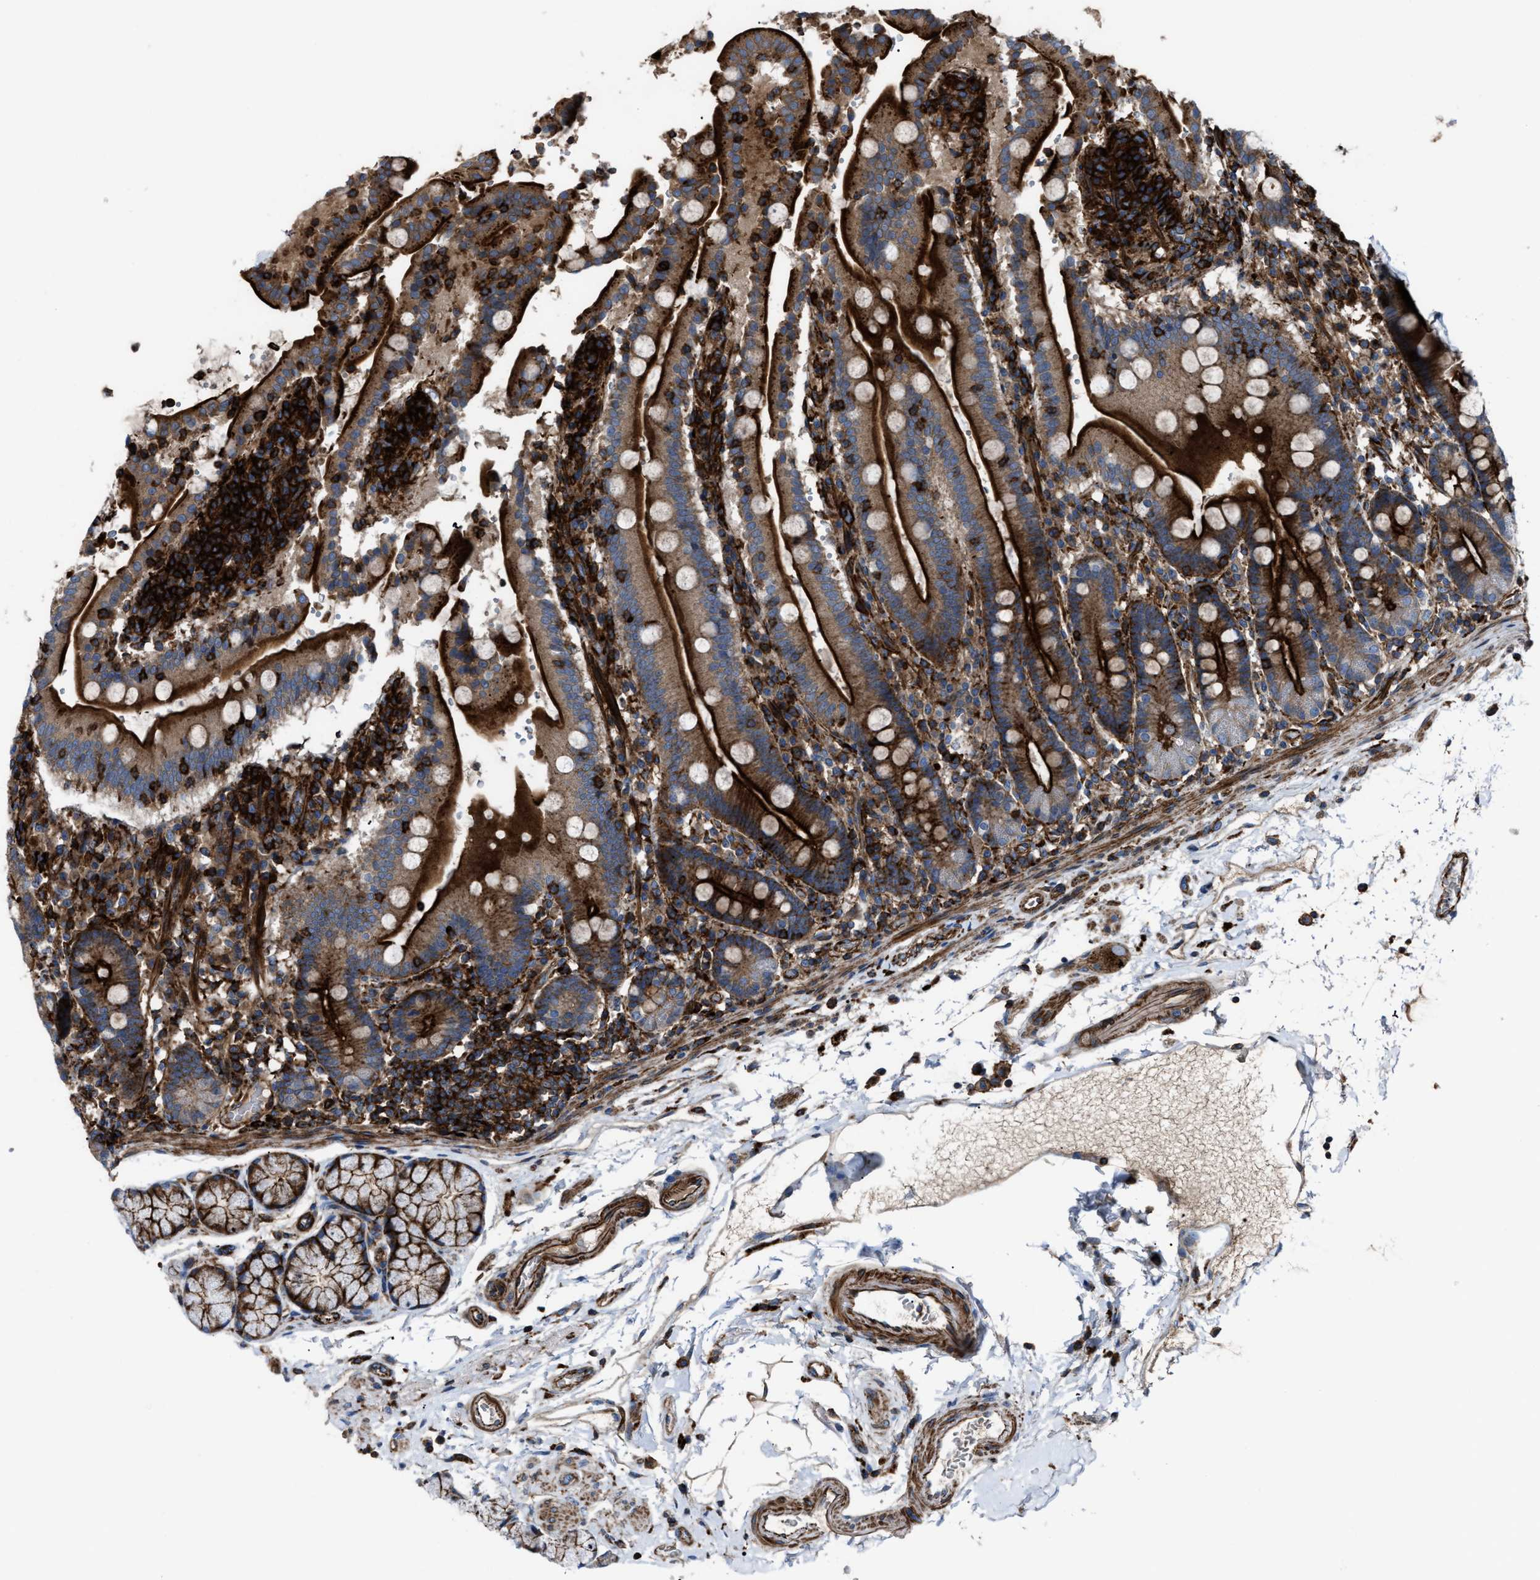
{"staining": {"intensity": "strong", "quantity": ">75%", "location": "cytoplasmic/membranous"}, "tissue": "duodenum", "cell_type": "Glandular cells", "image_type": "normal", "snomed": [{"axis": "morphology", "description": "Normal tissue, NOS"}, {"axis": "topography", "description": "Small intestine, NOS"}], "caption": "Protein staining of benign duodenum shows strong cytoplasmic/membranous positivity in approximately >75% of glandular cells.", "gene": "AGPAT2", "patient": {"sex": "female", "age": 71}}